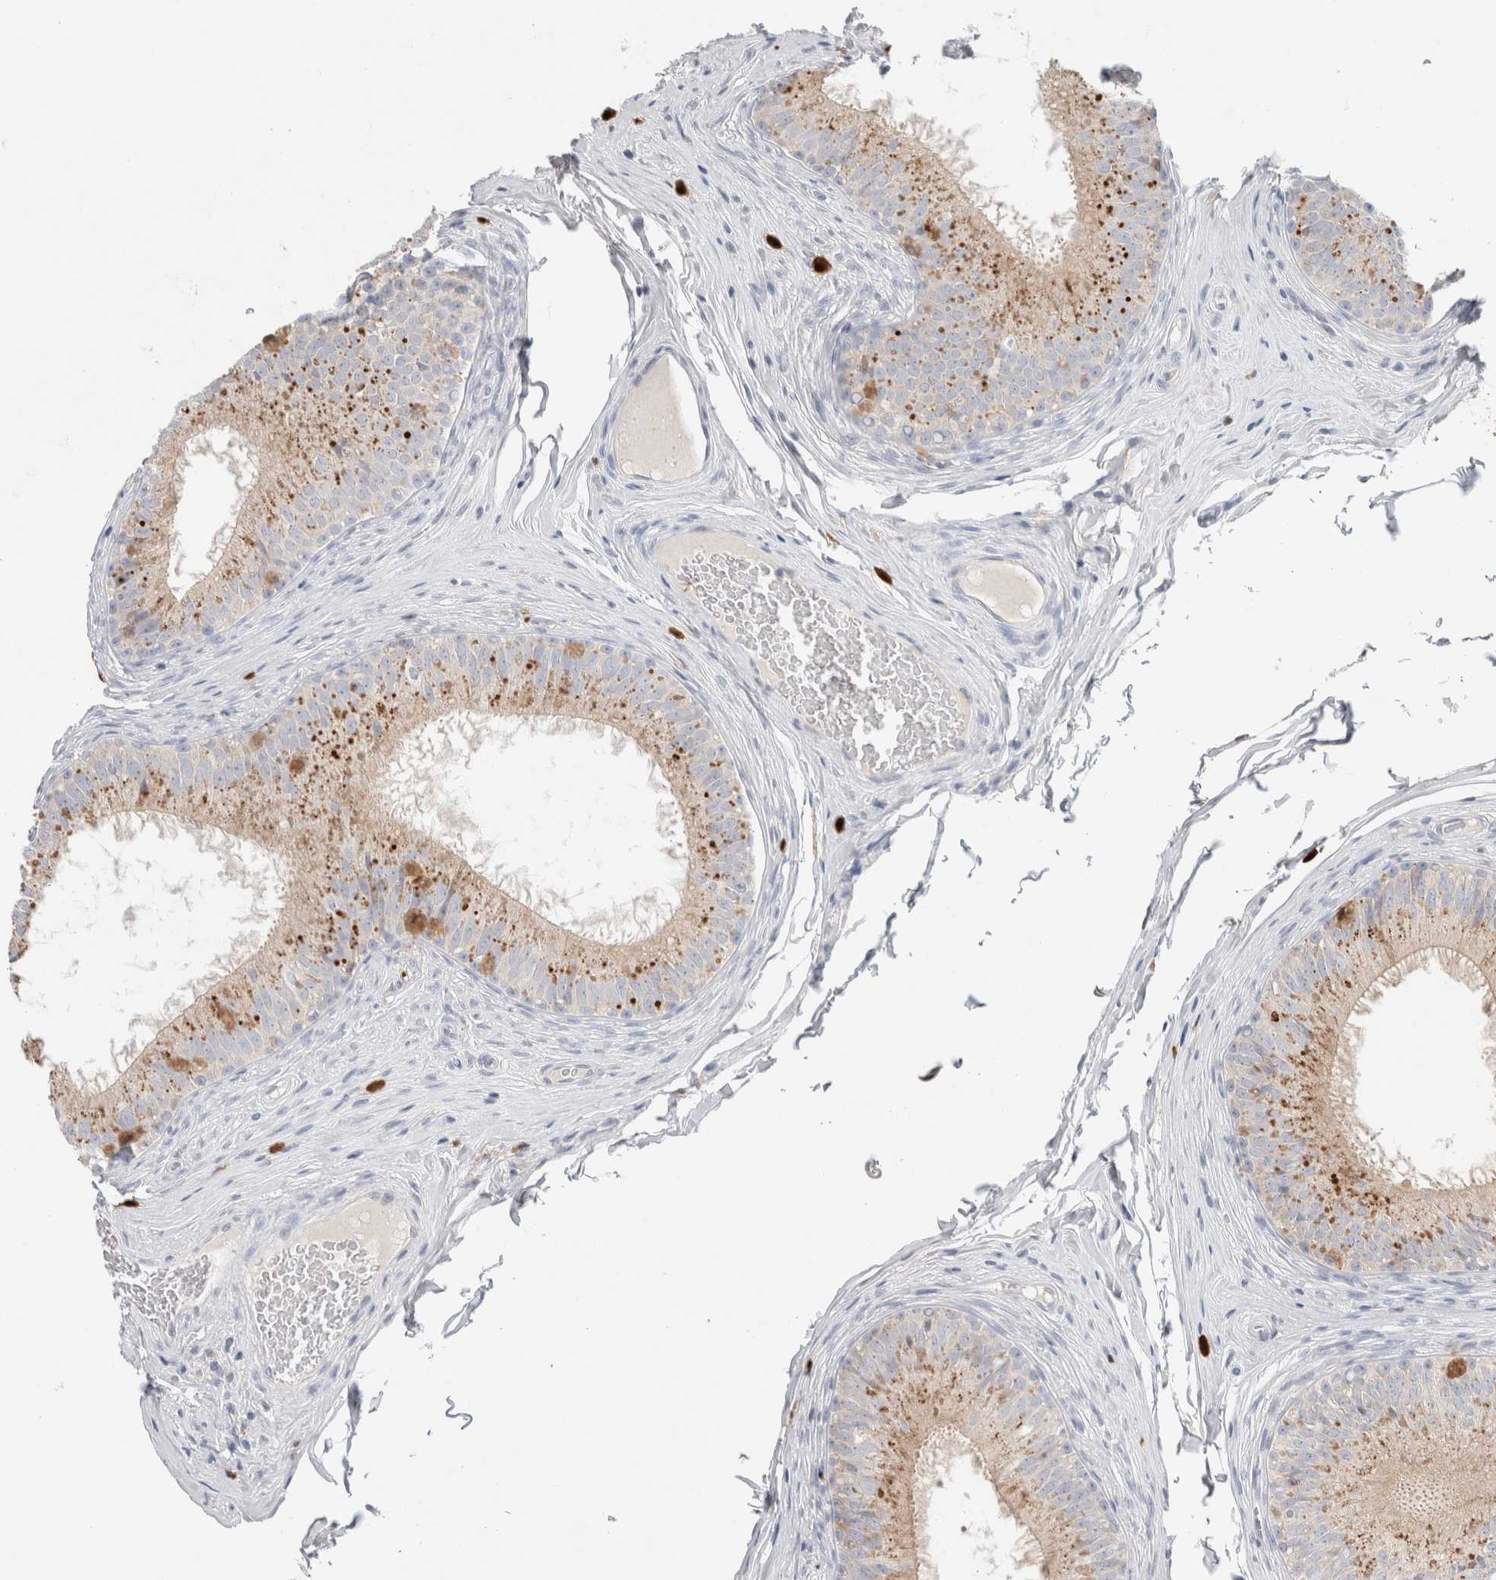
{"staining": {"intensity": "weak", "quantity": ">75%", "location": "cytoplasmic/membranous"}, "tissue": "epididymis", "cell_type": "Glandular cells", "image_type": "normal", "snomed": [{"axis": "morphology", "description": "Normal tissue, NOS"}, {"axis": "topography", "description": "Epididymis"}], "caption": "Immunohistochemistry (IHC) (DAB) staining of unremarkable epididymis exhibits weak cytoplasmic/membranous protein staining in about >75% of glandular cells. The protein of interest is shown in brown color, while the nuclei are stained blue.", "gene": "HPGDS", "patient": {"sex": "male", "age": 32}}